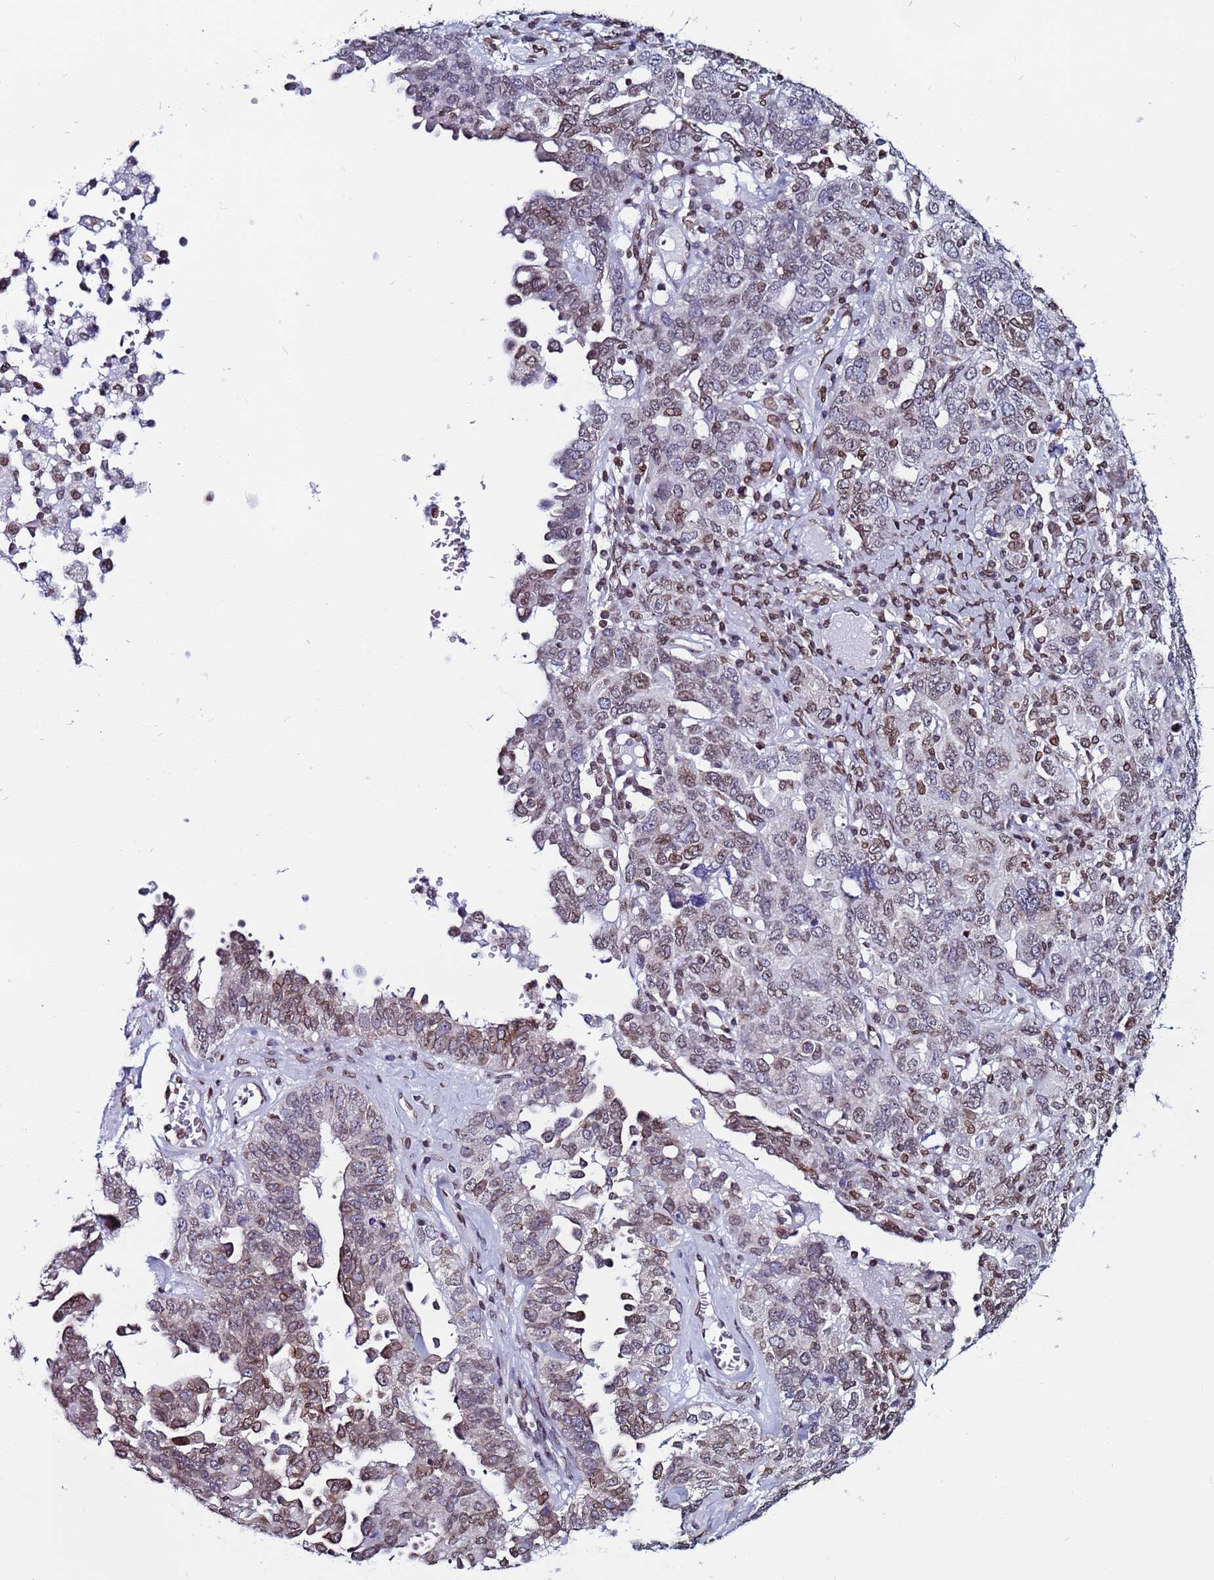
{"staining": {"intensity": "moderate", "quantity": "<25%", "location": "nuclear"}, "tissue": "ovarian cancer", "cell_type": "Tumor cells", "image_type": "cancer", "snomed": [{"axis": "morphology", "description": "Carcinoma, endometroid"}, {"axis": "topography", "description": "Ovary"}], "caption": "Endometroid carcinoma (ovarian) stained with a brown dye demonstrates moderate nuclear positive staining in about <25% of tumor cells.", "gene": "TOR1AIP1", "patient": {"sex": "female", "age": 62}}